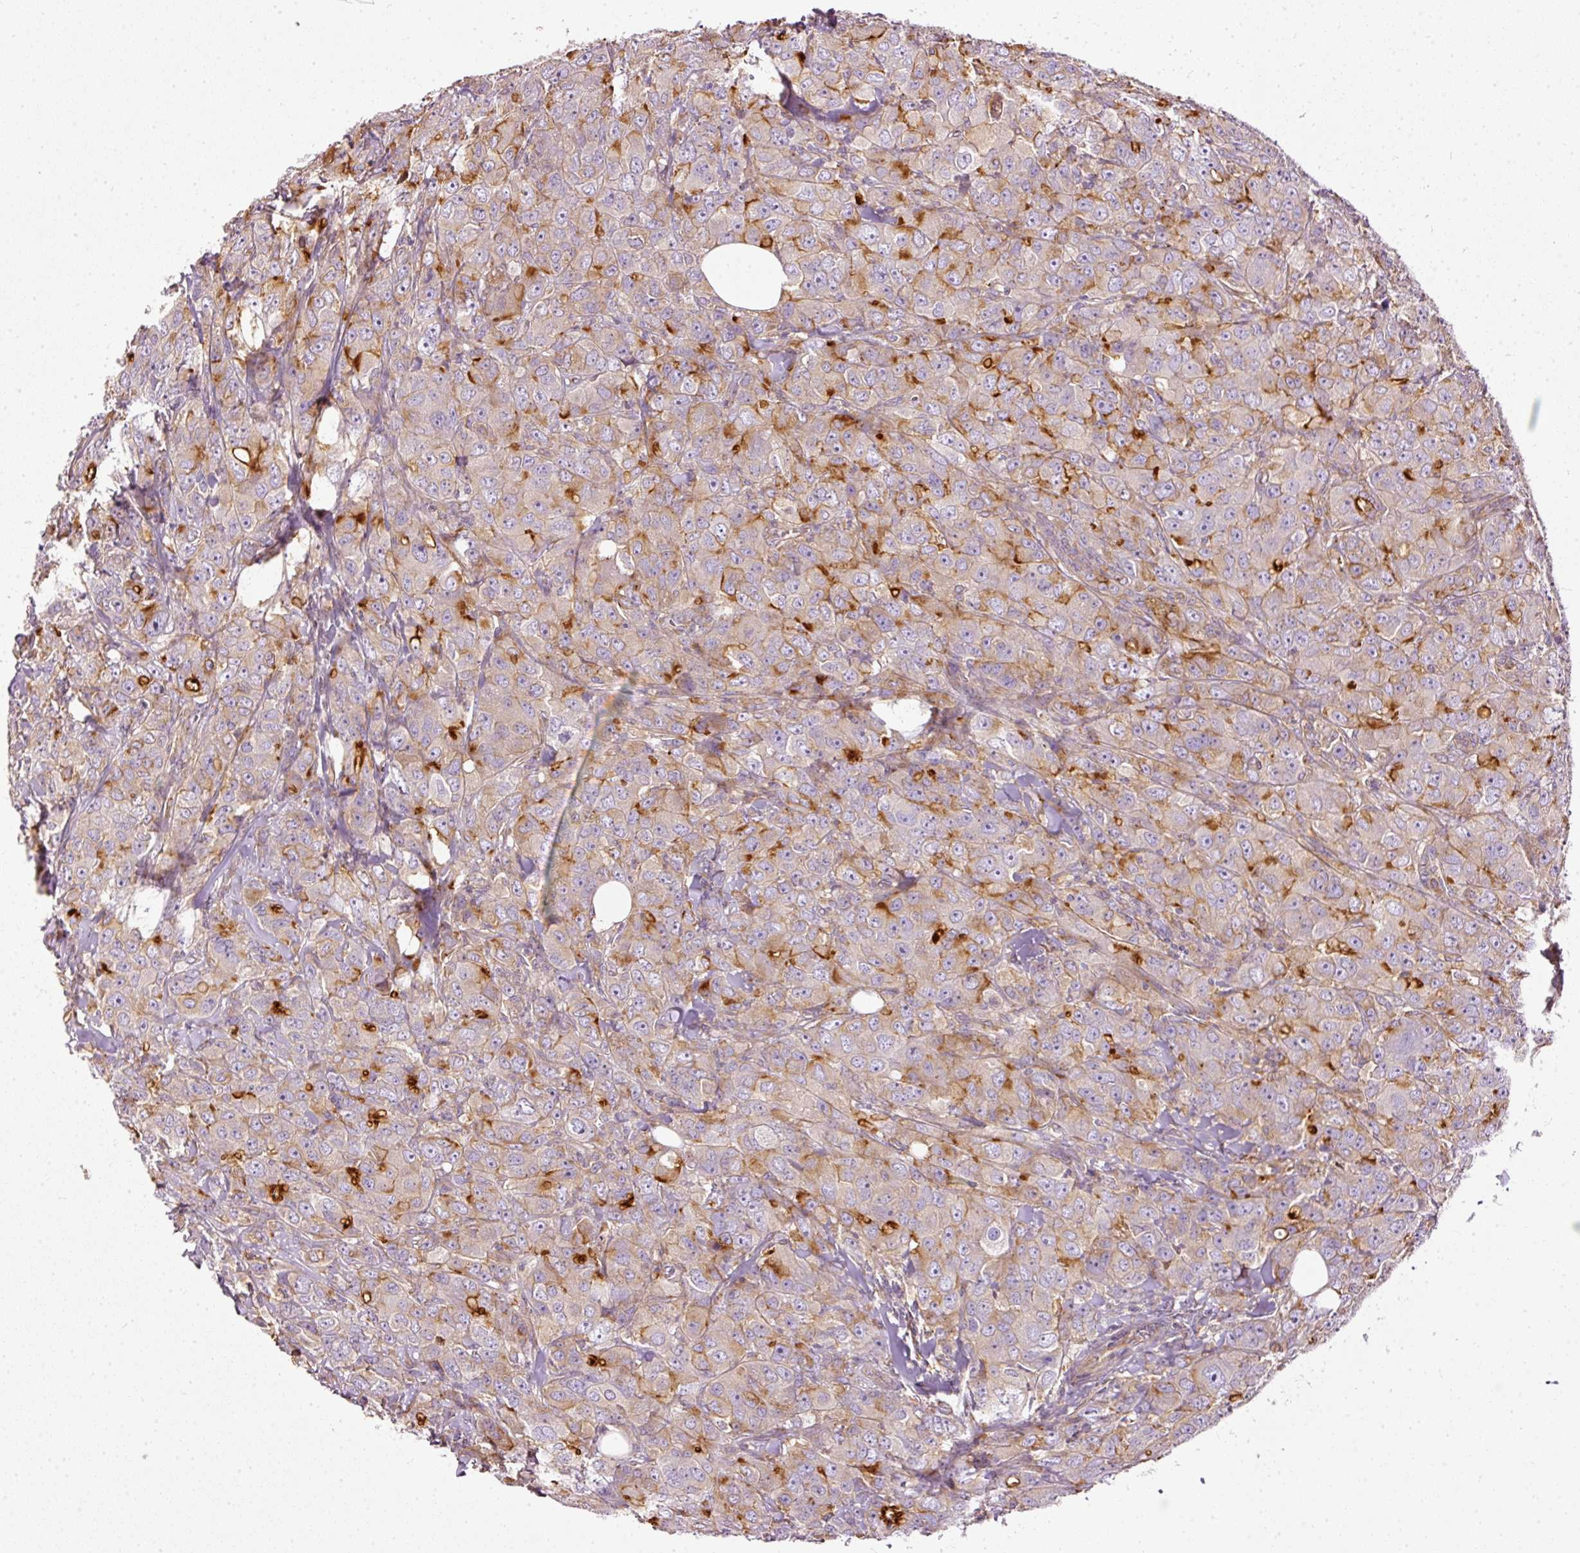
{"staining": {"intensity": "strong", "quantity": "<25%", "location": "cytoplasmic/membranous"}, "tissue": "breast cancer", "cell_type": "Tumor cells", "image_type": "cancer", "snomed": [{"axis": "morphology", "description": "Duct carcinoma"}, {"axis": "topography", "description": "Breast"}], "caption": "A brown stain labels strong cytoplasmic/membranous expression of a protein in human breast cancer tumor cells.", "gene": "PAQR9", "patient": {"sex": "female", "age": 43}}